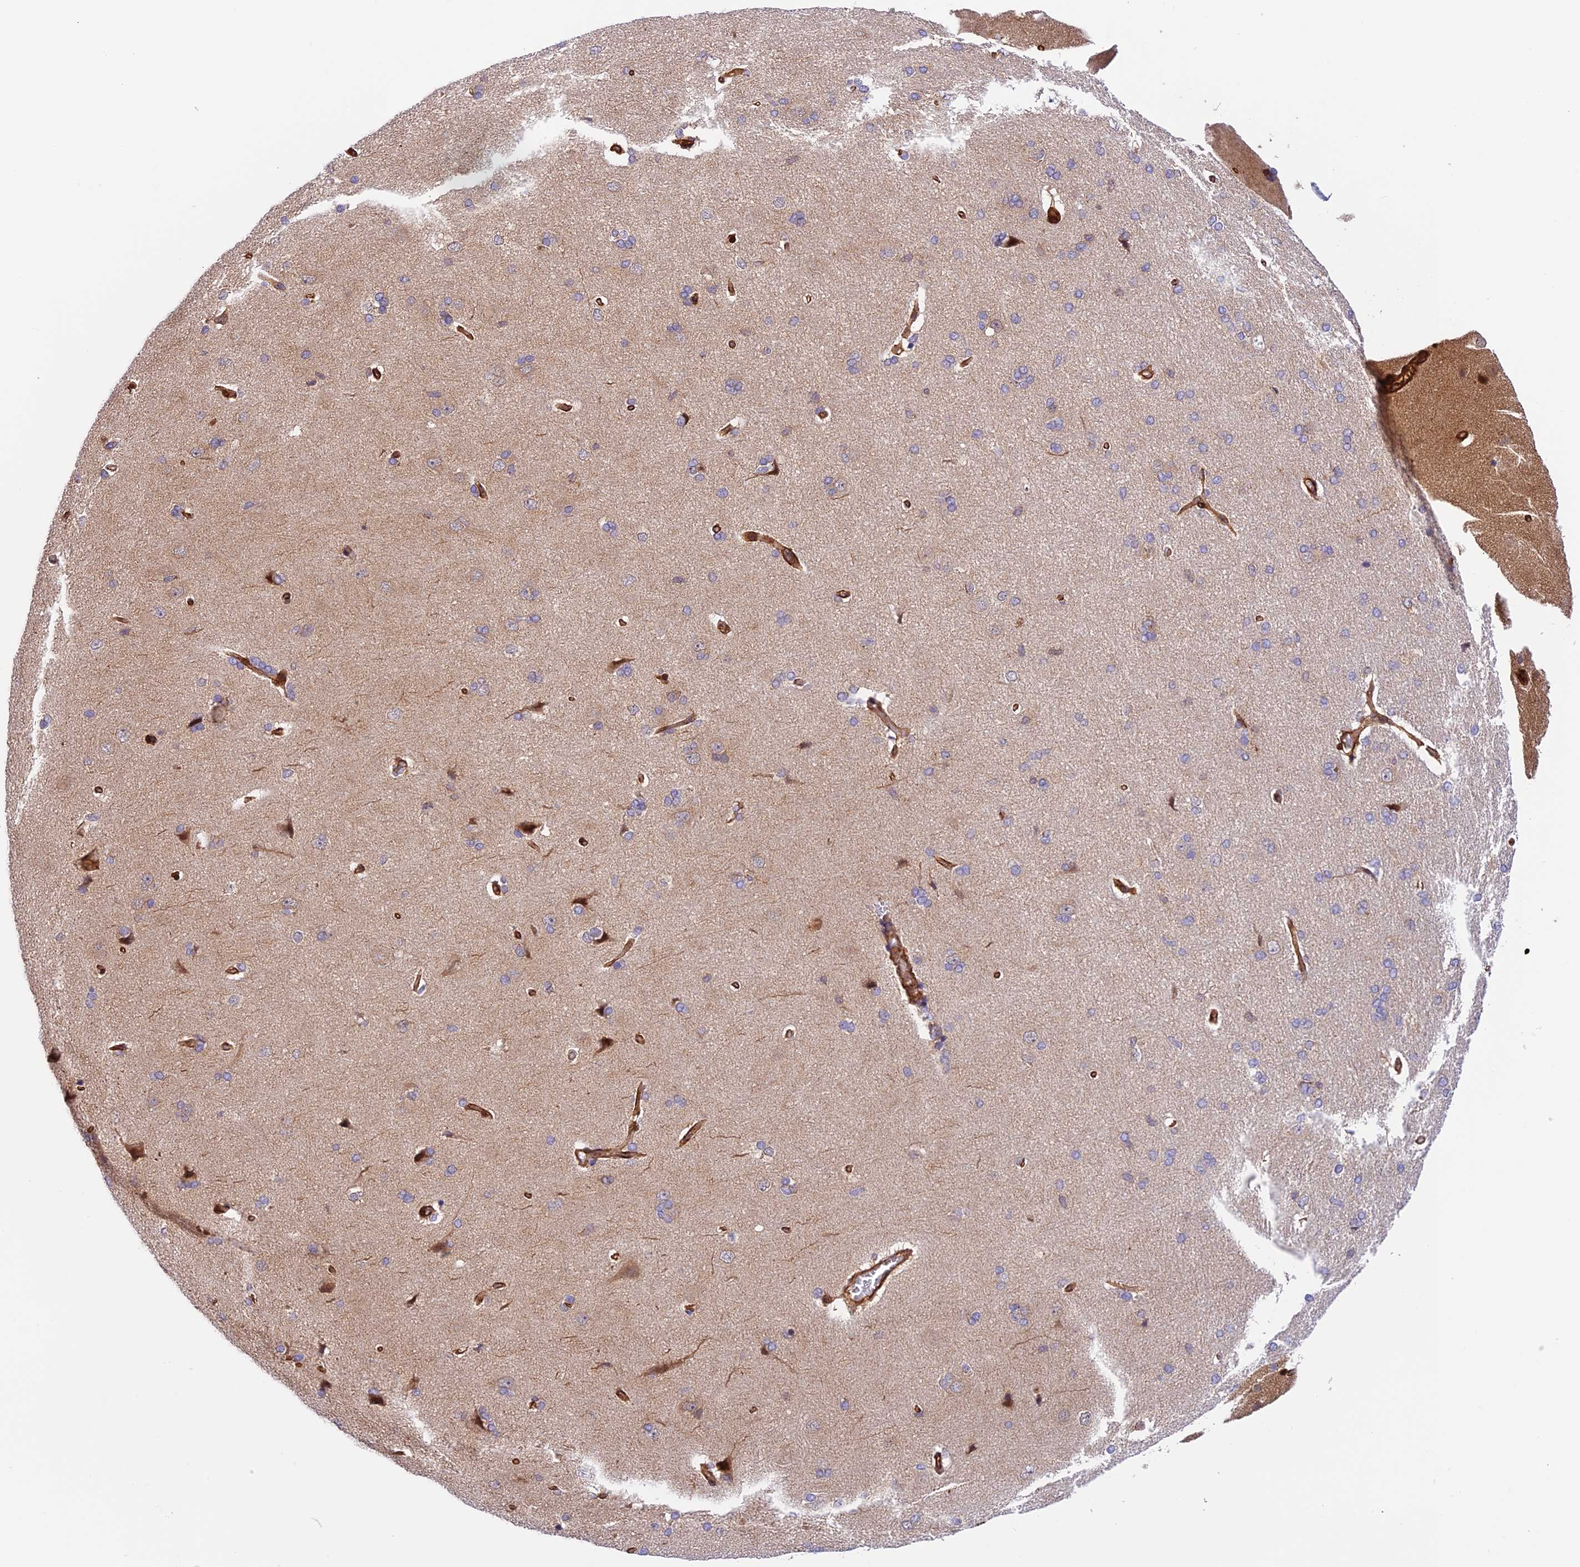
{"staining": {"intensity": "strong", "quantity": ">75%", "location": "cytoplasmic/membranous"}, "tissue": "cerebral cortex", "cell_type": "Endothelial cells", "image_type": "normal", "snomed": [{"axis": "morphology", "description": "Normal tissue, NOS"}, {"axis": "topography", "description": "Cerebral cortex"}], "caption": "This micrograph shows immunohistochemistry staining of benign cerebral cortex, with high strong cytoplasmic/membranous staining in about >75% of endothelial cells.", "gene": "EVI5L", "patient": {"sex": "male", "age": 62}}